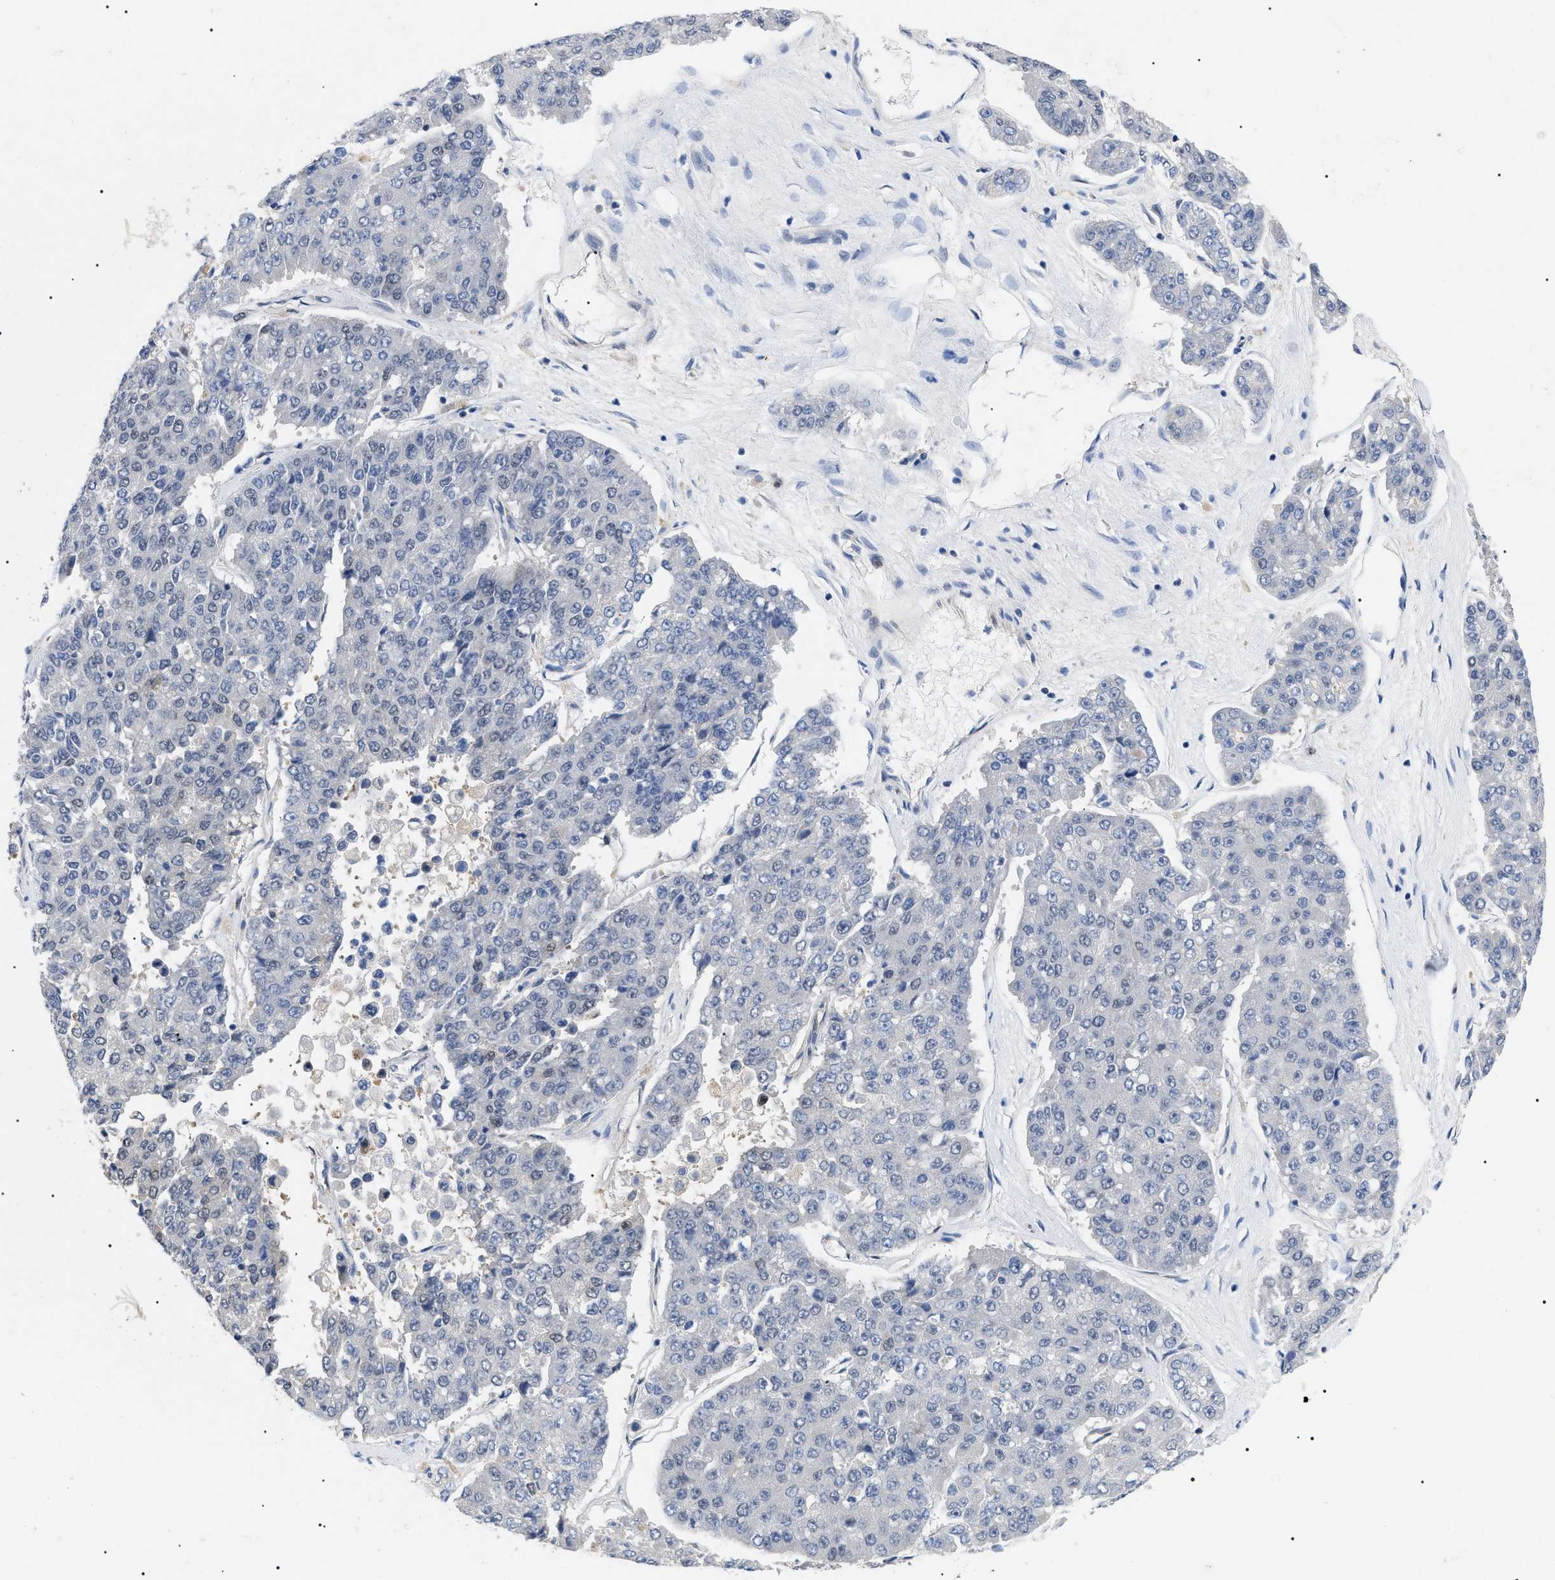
{"staining": {"intensity": "negative", "quantity": "none", "location": "none"}, "tissue": "pancreatic cancer", "cell_type": "Tumor cells", "image_type": "cancer", "snomed": [{"axis": "morphology", "description": "Adenocarcinoma, NOS"}, {"axis": "topography", "description": "Pancreas"}], "caption": "The micrograph reveals no staining of tumor cells in pancreatic adenocarcinoma.", "gene": "GARRE1", "patient": {"sex": "male", "age": 50}}